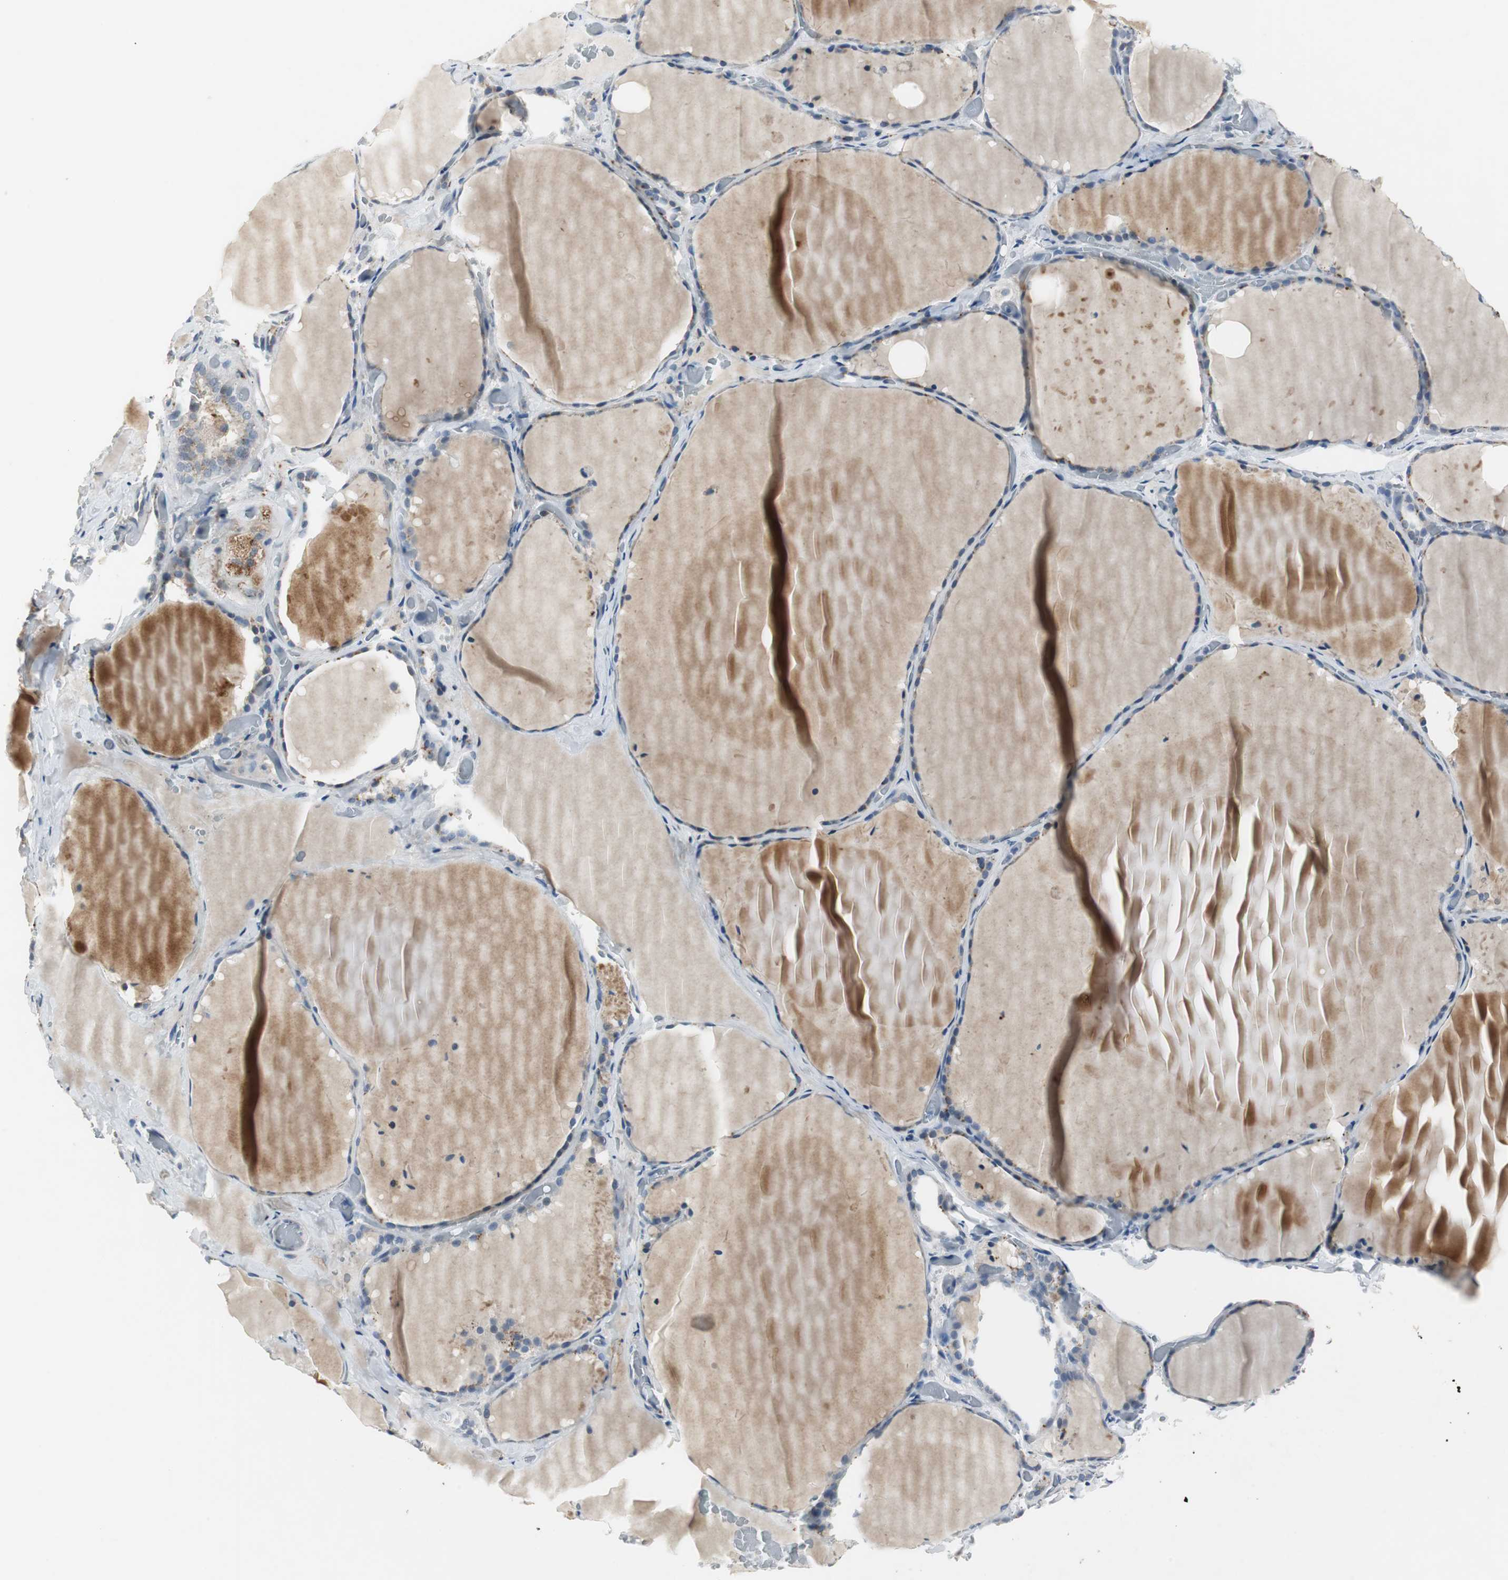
{"staining": {"intensity": "moderate", "quantity": ">75%", "location": "cytoplasmic/membranous"}, "tissue": "thyroid gland", "cell_type": "Glandular cells", "image_type": "normal", "snomed": [{"axis": "morphology", "description": "Normal tissue, NOS"}, {"axis": "topography", "description": "Thyroid gland"}], "caption": "Immunohistochemical staining of normal thyroid gland demonstrates moderate cytoplasmic/membranous protein positivity in about >75% of glandular cells.", "gene": "NLGN1", "patient": {"sex": "female", "age": 22}}